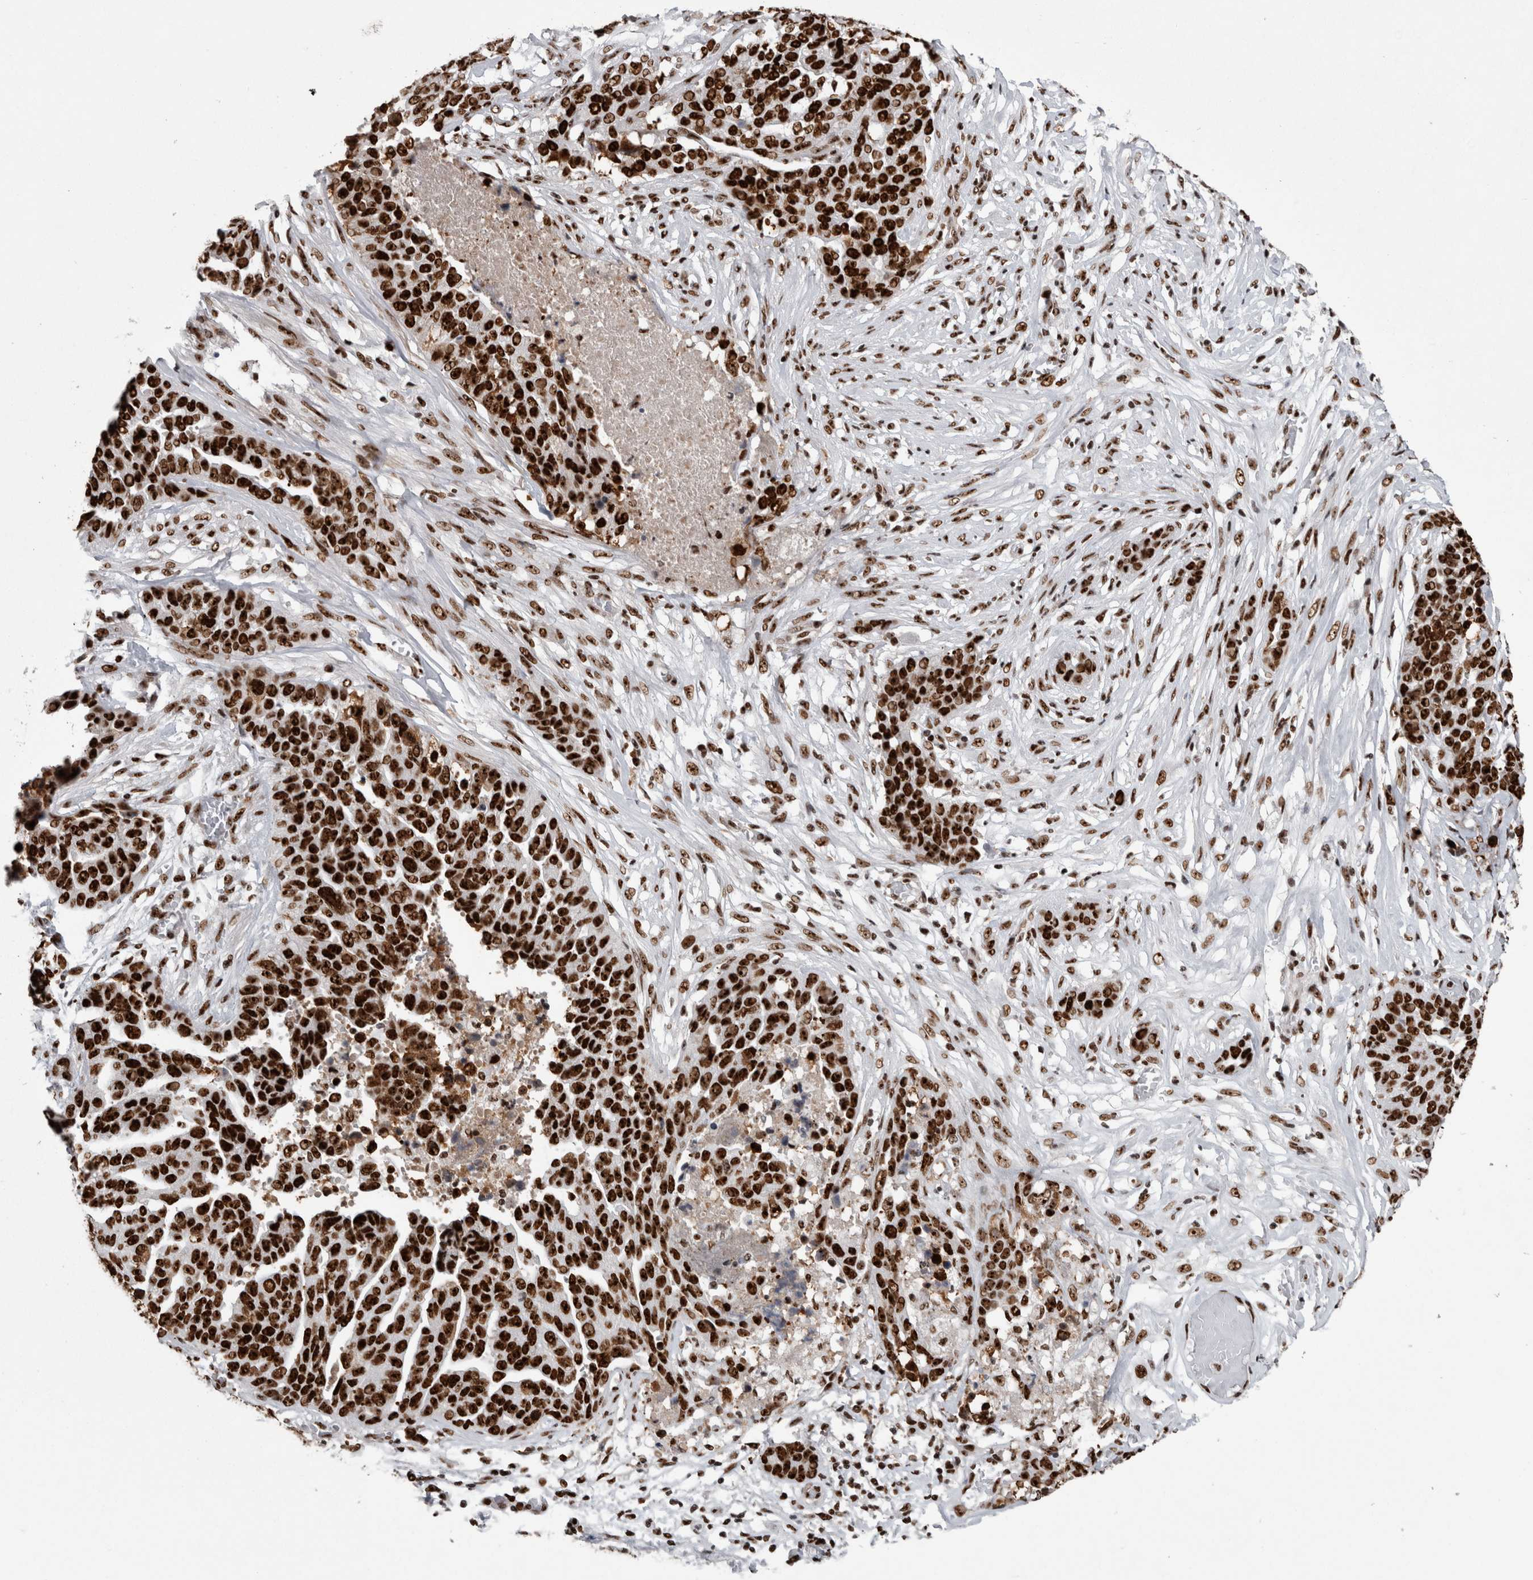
{"staining": {"intensity": "strong", "quantity": ">75%", "location": "cytoplasmic/membranous,nuclear"}, "tissue": "ovarian cancer", "cell_type": "Tumor cells", "image_type": "cancer", "snomed": [{"axis": "morphology", "description": "Cystadenocarcinoma, serous, NOS"}, {"axis": "topography", "description": "Ovary"}], "caption": "The immunohistochemical stain highlights strong cytoplasmic/membranous and nuclear staining in tumor cells of ovarian cancer (serous cystadenocarcinoma) tissue.", "gene": "NCL", "patient": {"sex": "female", "age": 44}}